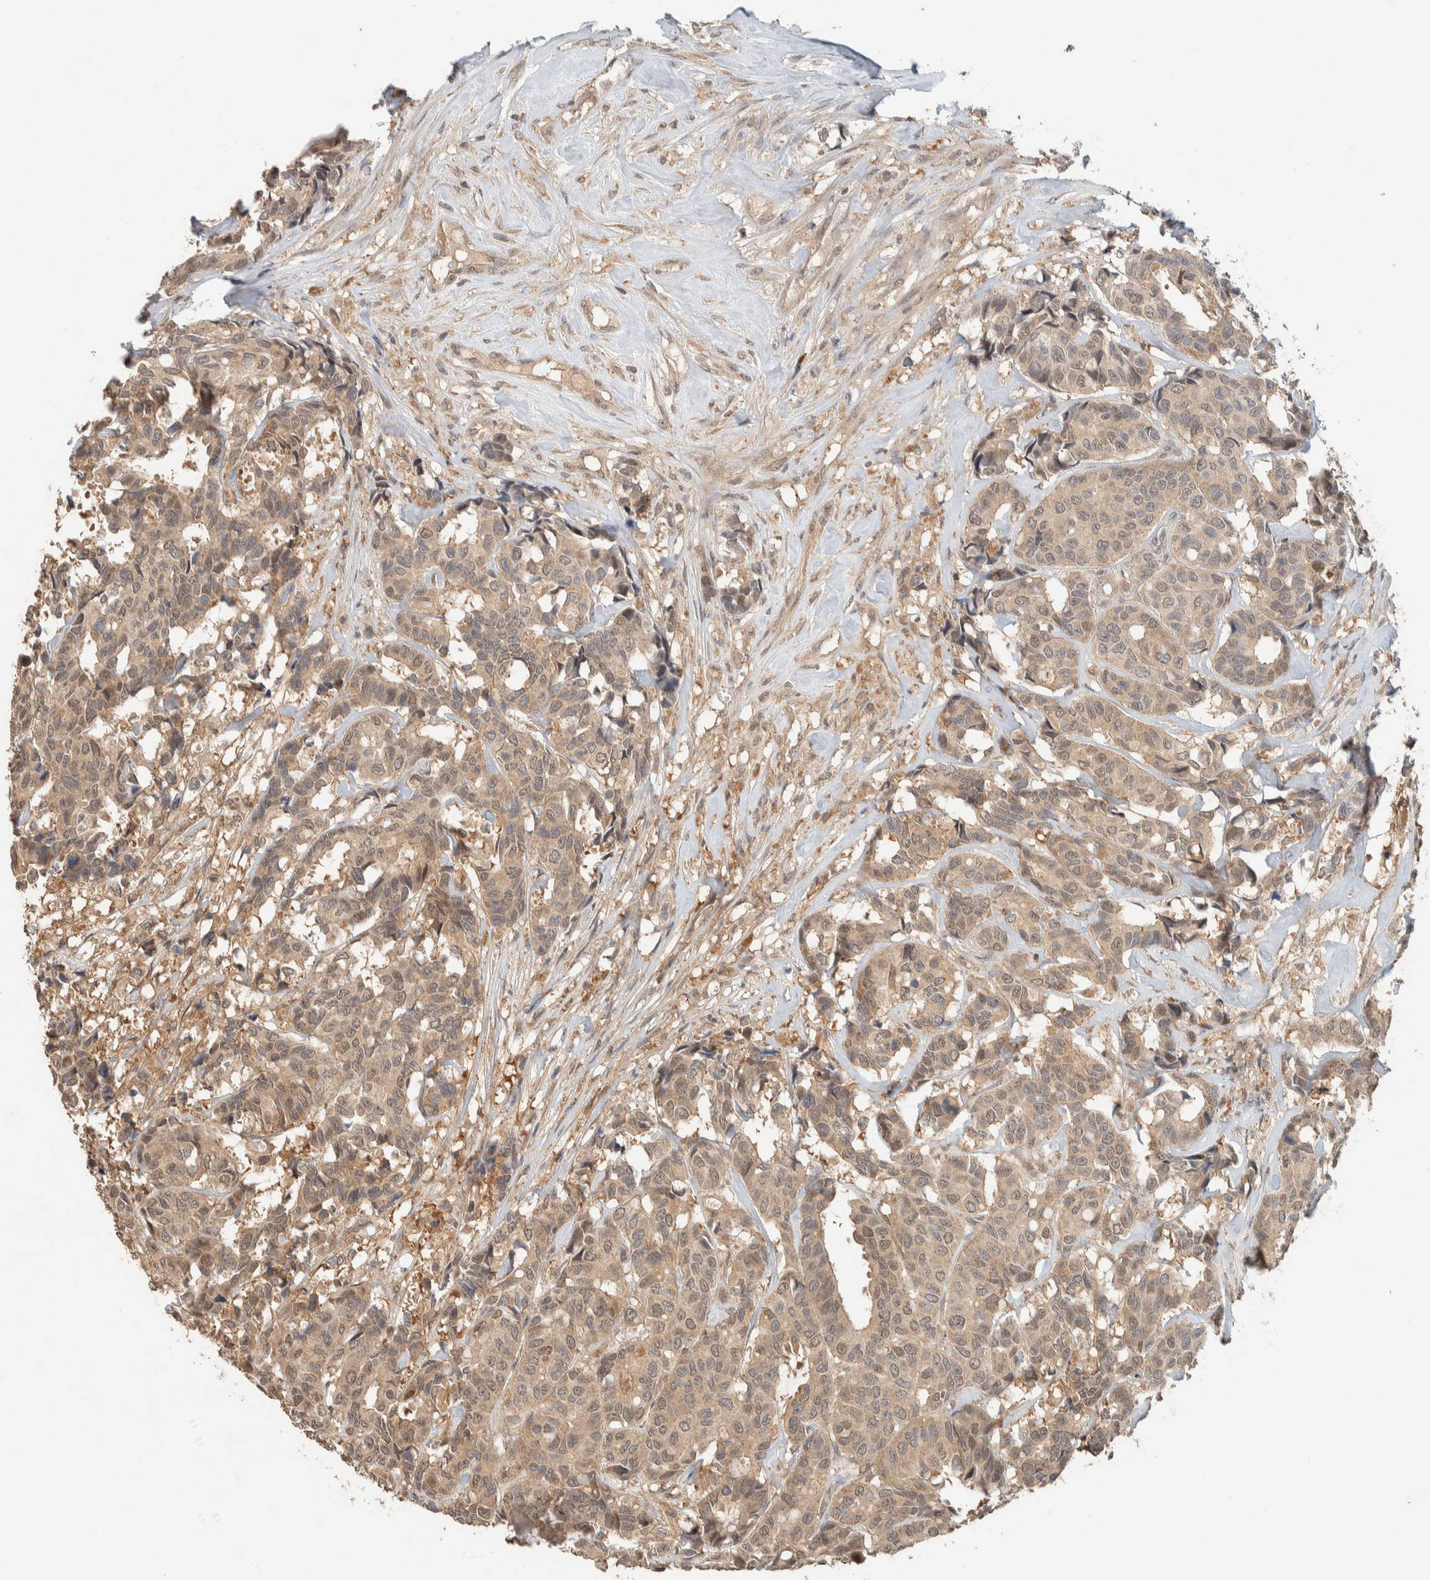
{"staining": {"intensity": "moderate", "quantity": ">75%", "location": "cytoplasmic/membranous,nuclear"}, "tissue": "breast cancer", "cell_type": "Tumor cells", "image_type": "cancer", "snomed": [{"axis": "morphology", "description": "Duct carcinoma"}, {"axis": "topography", "description": "Breast"}], "caption": "A high-resolution histopathology image shows immunohistochemistry (IHC) staining of intraductal carcinoma (breast), which demonstrates moderate cytoplasmic/membranous and nuclear expression in approximately >75% of tumor cells. The protein of interest is stained brown, and the nuclei are stained in blue (DAB IHC with brightfield microscopy, high magnification).", "gene": "ZNF567", "patient": {"sex": "female", "age": 87}}